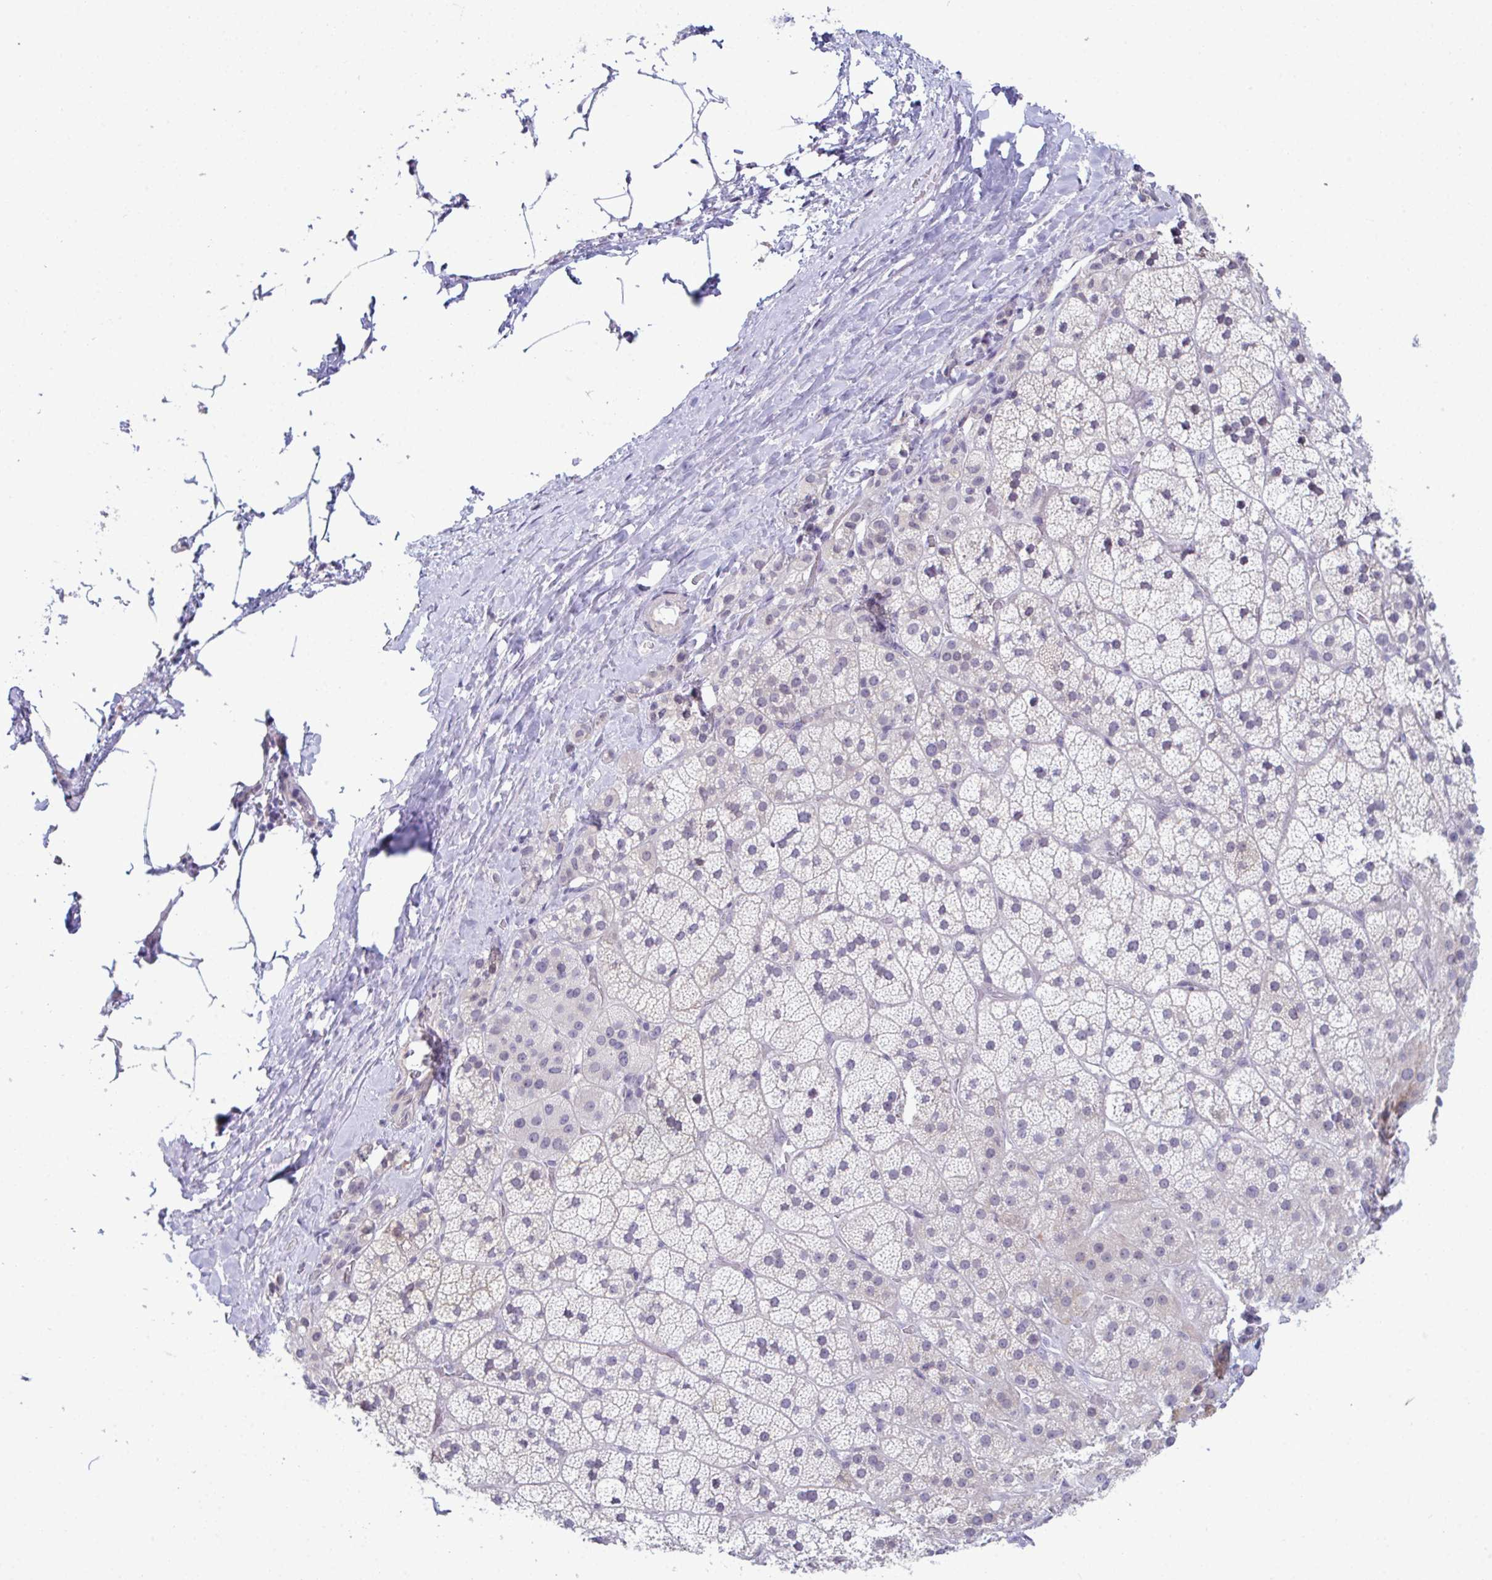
{"staining": {"intensity": "negative", "quantity": "none", "location": "none"}, "tissue": "adrenal gland", "cell_type": "Glandular cells", "image_type": "normal", "snomed": [{"axis": "morphology", "description": "Normal tissue, NOS"}, {"axis": "topography", "description": "Adrenal gland"}], "caption": "Image shows no significant protein expression in glandular cells of unremarkable adrenal gland.", "gene": "ATP6V0D2", "patient": {"sex": "male", "age": 57}}